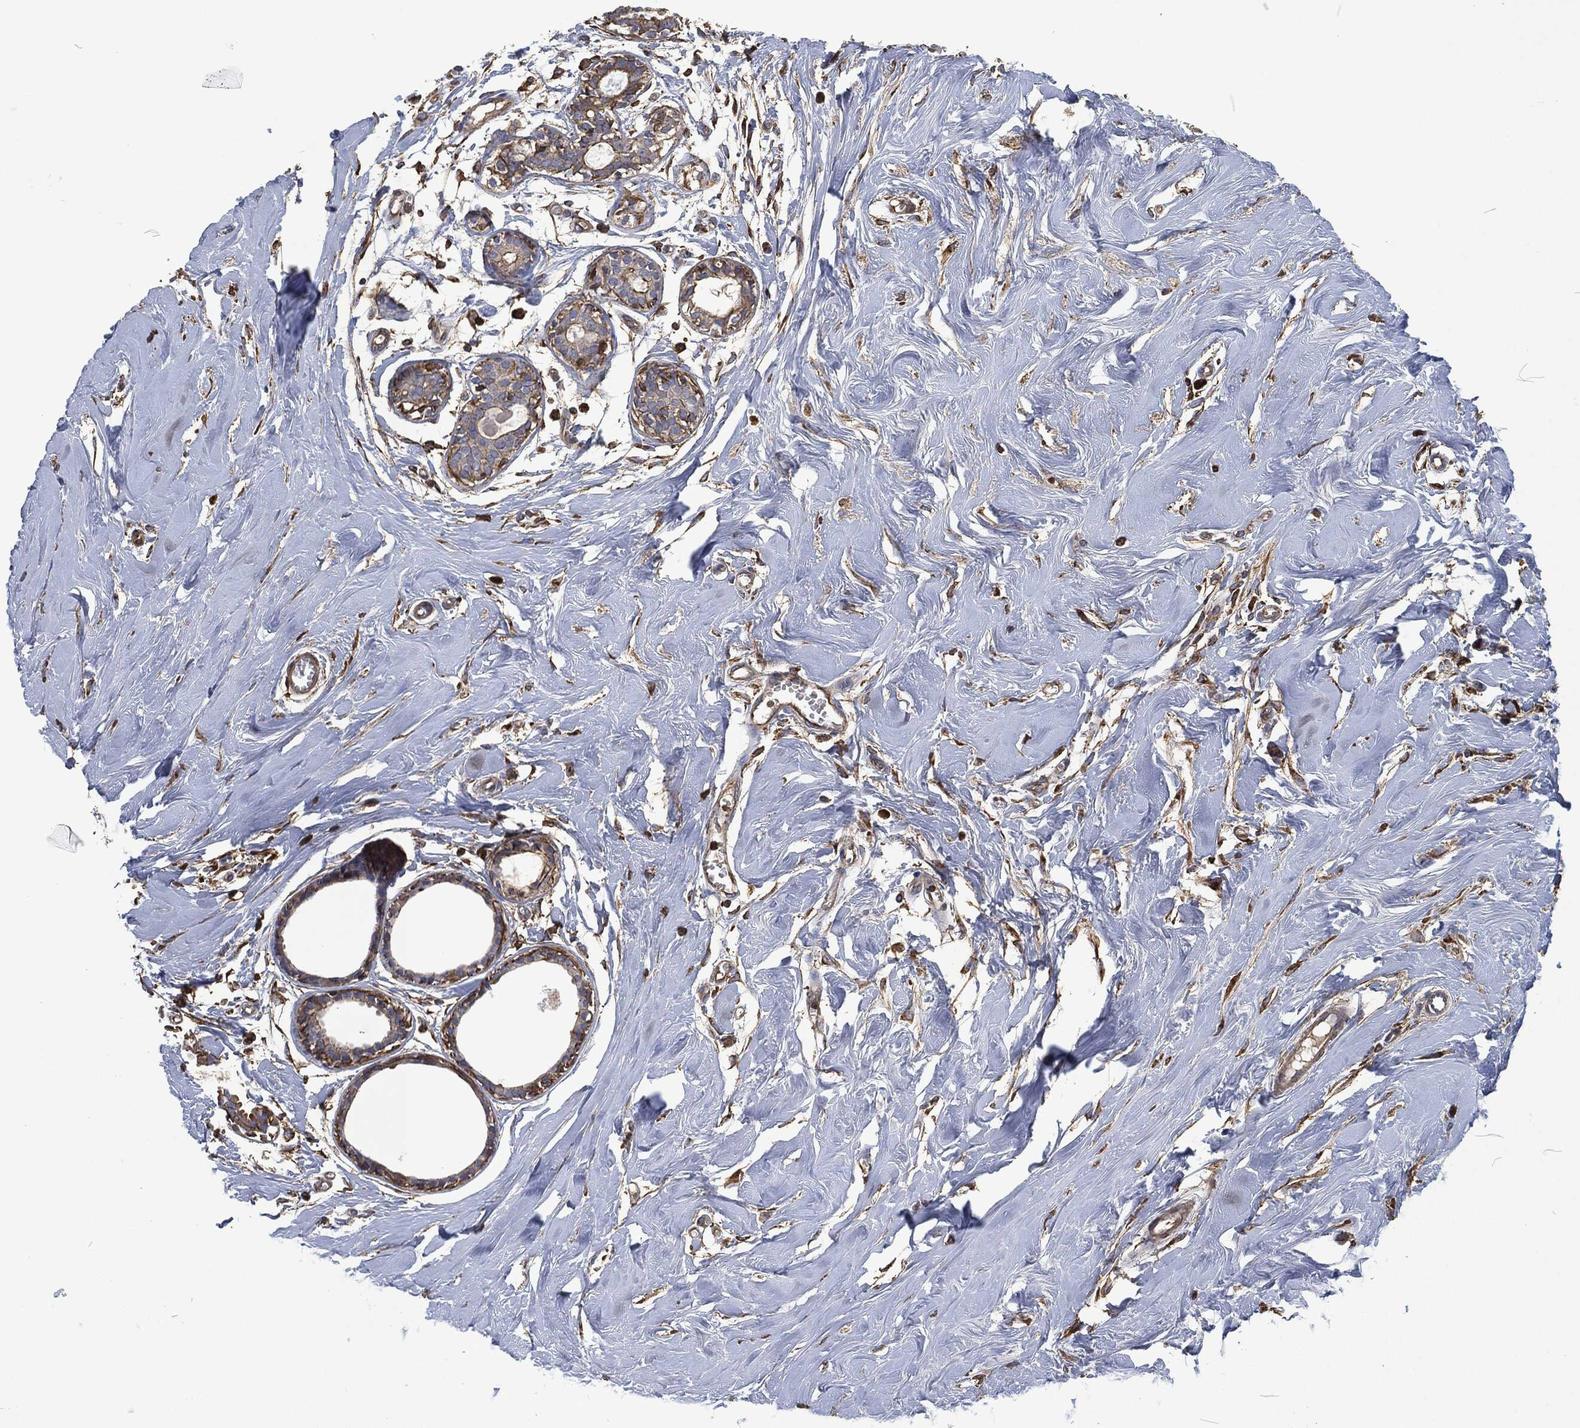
{"staining": {"intensity": "negative", "quantity": "none", "location": "none"}, "tissue": "soft tissue", "cell_type": "Fibroblasts", "image_type": "normal", "snomed": [{"axis": "morphology", "description": "Normal tissue, NOS"}, {"axis": "topography", "description": "Breast"}], "caption": "Protein analysis of normal soft tissue exhibits no significant expression in fibroblasts. (Stains: DAB immunohistochemistry with hematoxylin counter stain, Microscopy: brightfield microscopy at high magnification).", "gene": "LGALS9", "patient": {"sex": "female", "age": 49}}